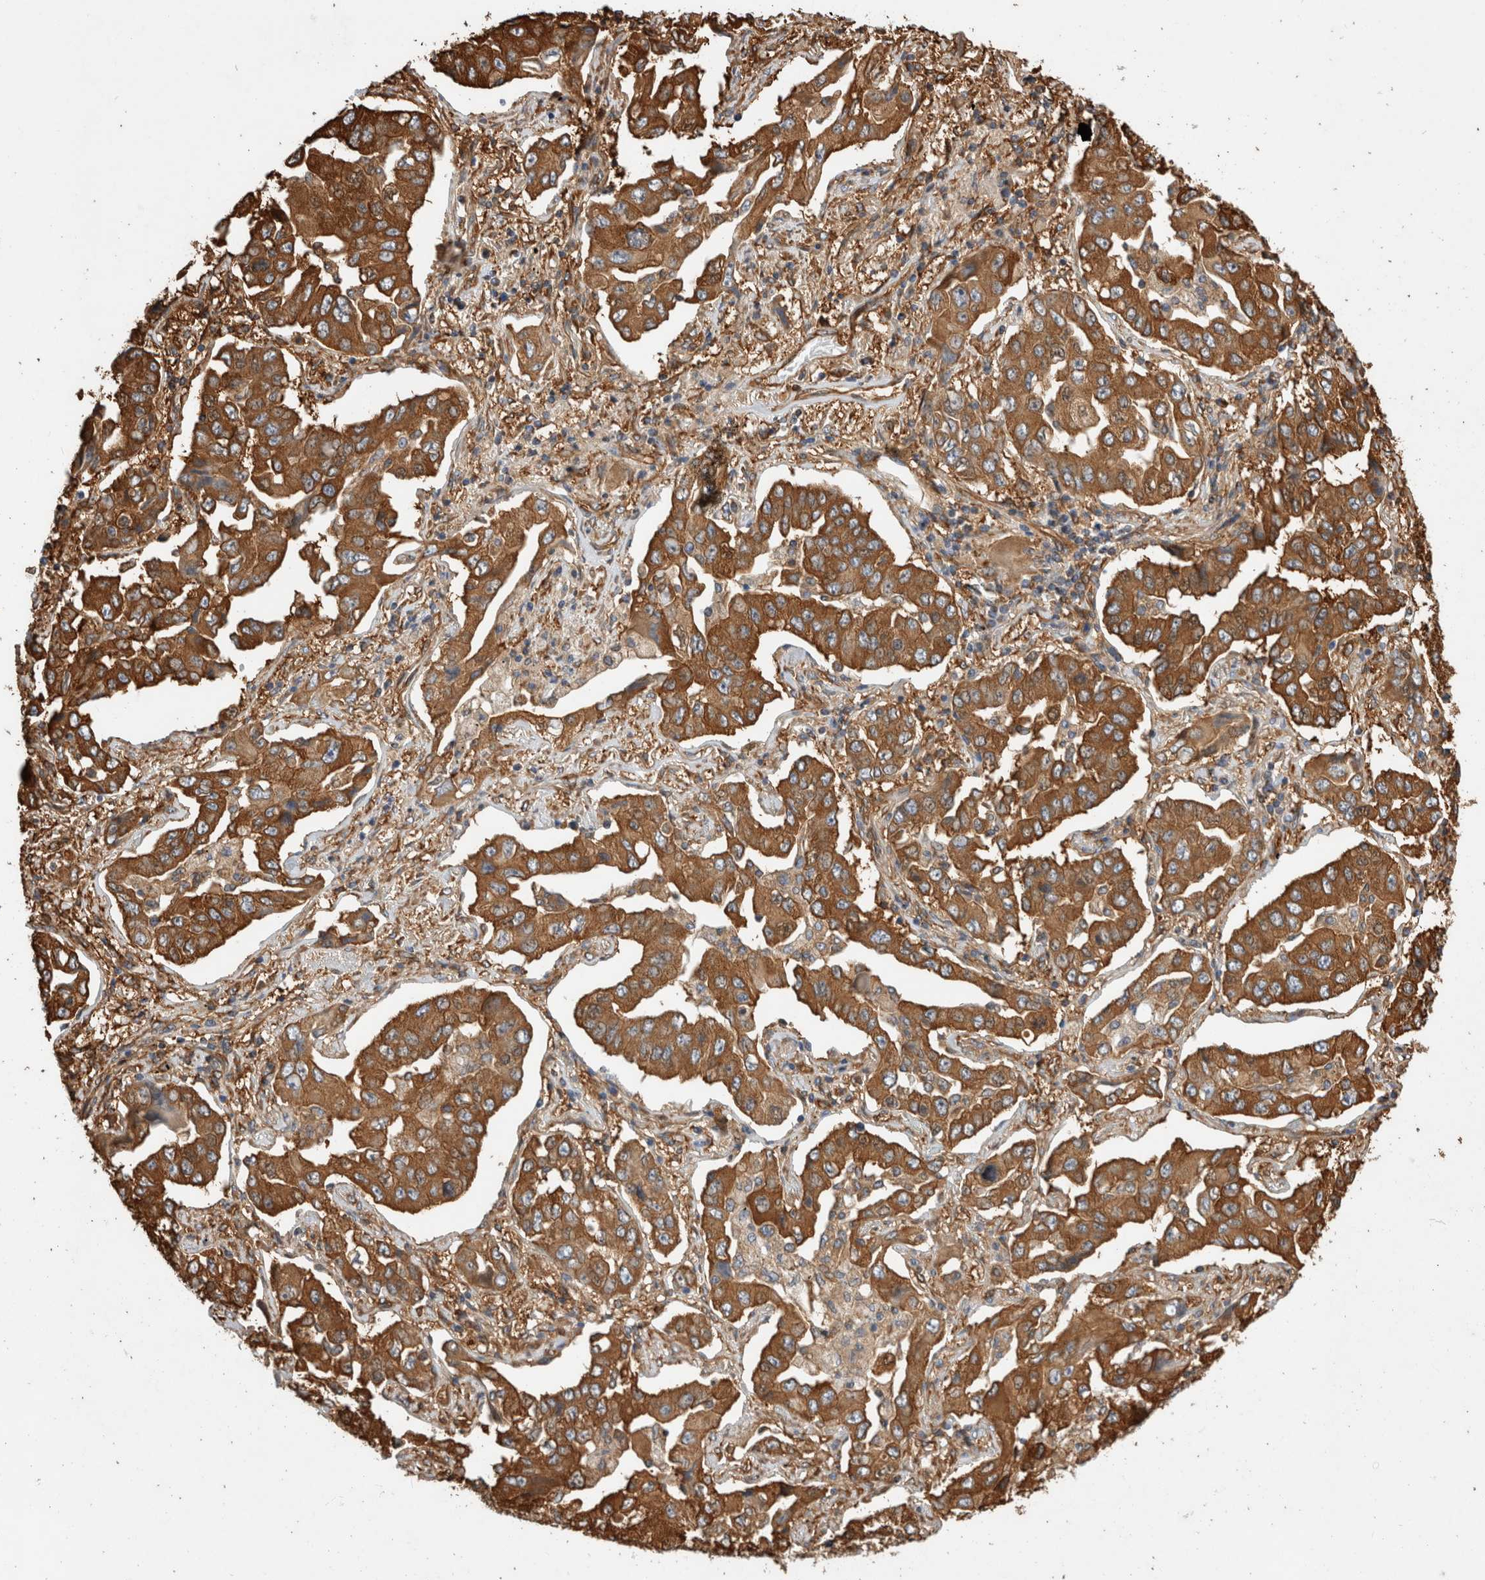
{"staining": {"intensity": "strong", "quantity": ">75%", "location": "cytoplasmic/membranous"}, "tissue": "lung cancer", "cell_type": "Tumor cells", "image_type": "cancer", "snomed": [{"axis": "morphology", "description": "Adenocarcinoma, NOS"}, {"axis": "topography", "description": "Lung"}], "caption": "Protein staining of adenocarcinoma (lung) tissue exhibits strong cytoplasmic/membranous staining in approximately >75% of tumor cells. (IHC, brightfield microscopy, high magnification).", "gene": "ZNF397", "patient": {"sex": "female", "age": 65}}